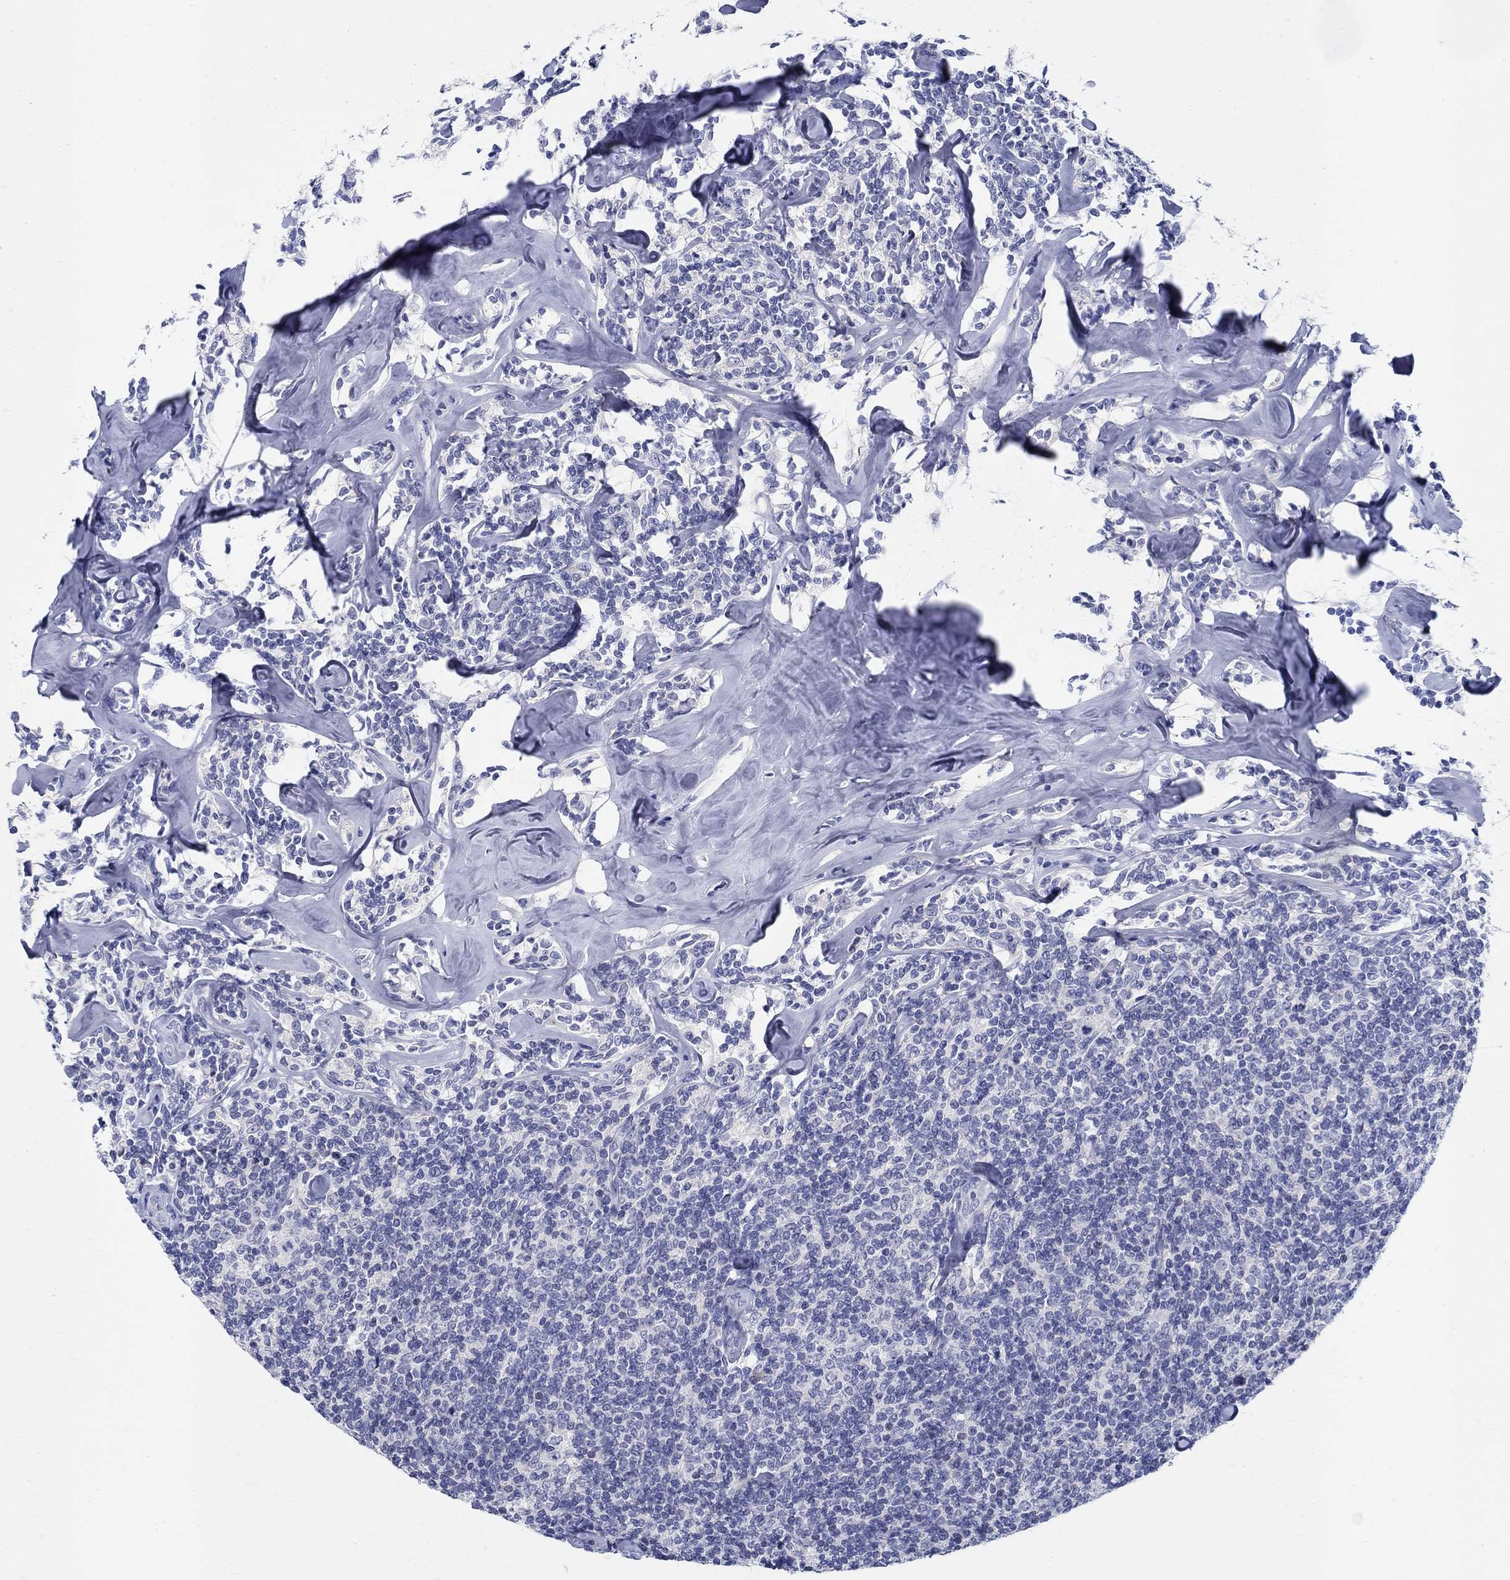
{"staining": {"intensity": "negative", "quantity": "none", "location": "none"}, "tissue": "lymphoma", "cell_type": "Tumor cells", "image_type": "cancer", "snomed": [{"axis": "morphology", "description": "Malignant lymphoma, non-Hodgkin's type, Low grade"}, {"axis": "topography", "description": "Lymph node"}], "caption": "Immunohistochemistry image of human lymphoma stained for a protein (brown), which demonstrates no expression in tumor cells.", "gene": "CRYGD", "patient": {"sex": "female", "age": 56}}